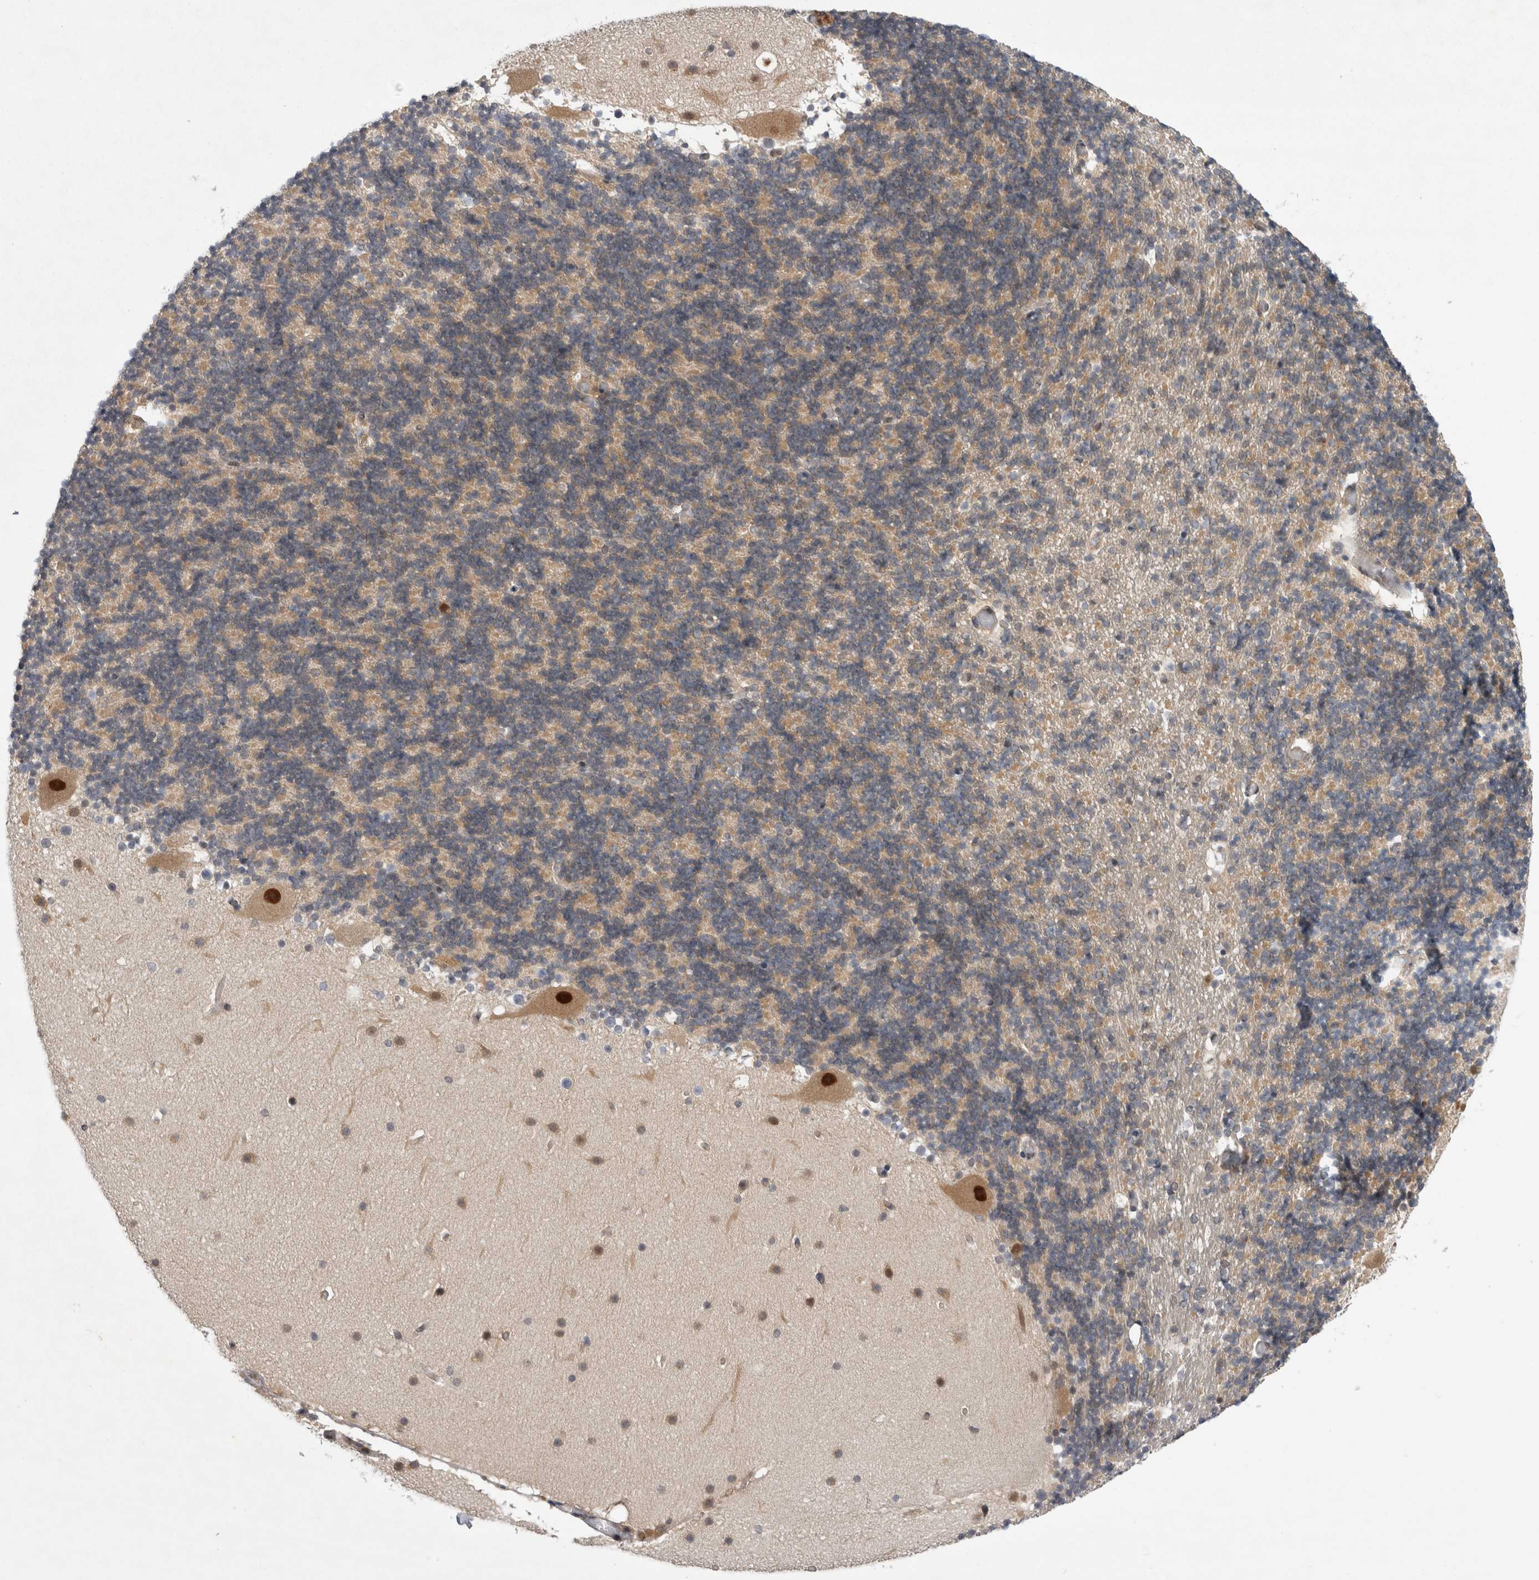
{"staining": {"intensity": "moderate", "quantity": ">75%", "location": "cytoplasmic/membranous"}, "tissue": "cerebellum", "cell_type": "Cells in granular layer", "image_type": "normal", "snomed": [{"axis": "morphology", "description": "Normal tissue, NOS"}, {"axis": "topography", "description": "Cerebellum"}], "caption": "Immunohistochemical staining of normal cerebellum displays moderate cytoplasmic/membranous protein positivity in about >75% of cells in granular layer. (DAB IHC with brightfield microscopy, high magnification).", "gene": "PSMB2", "patient": {"sex": "male", "age": 57}}